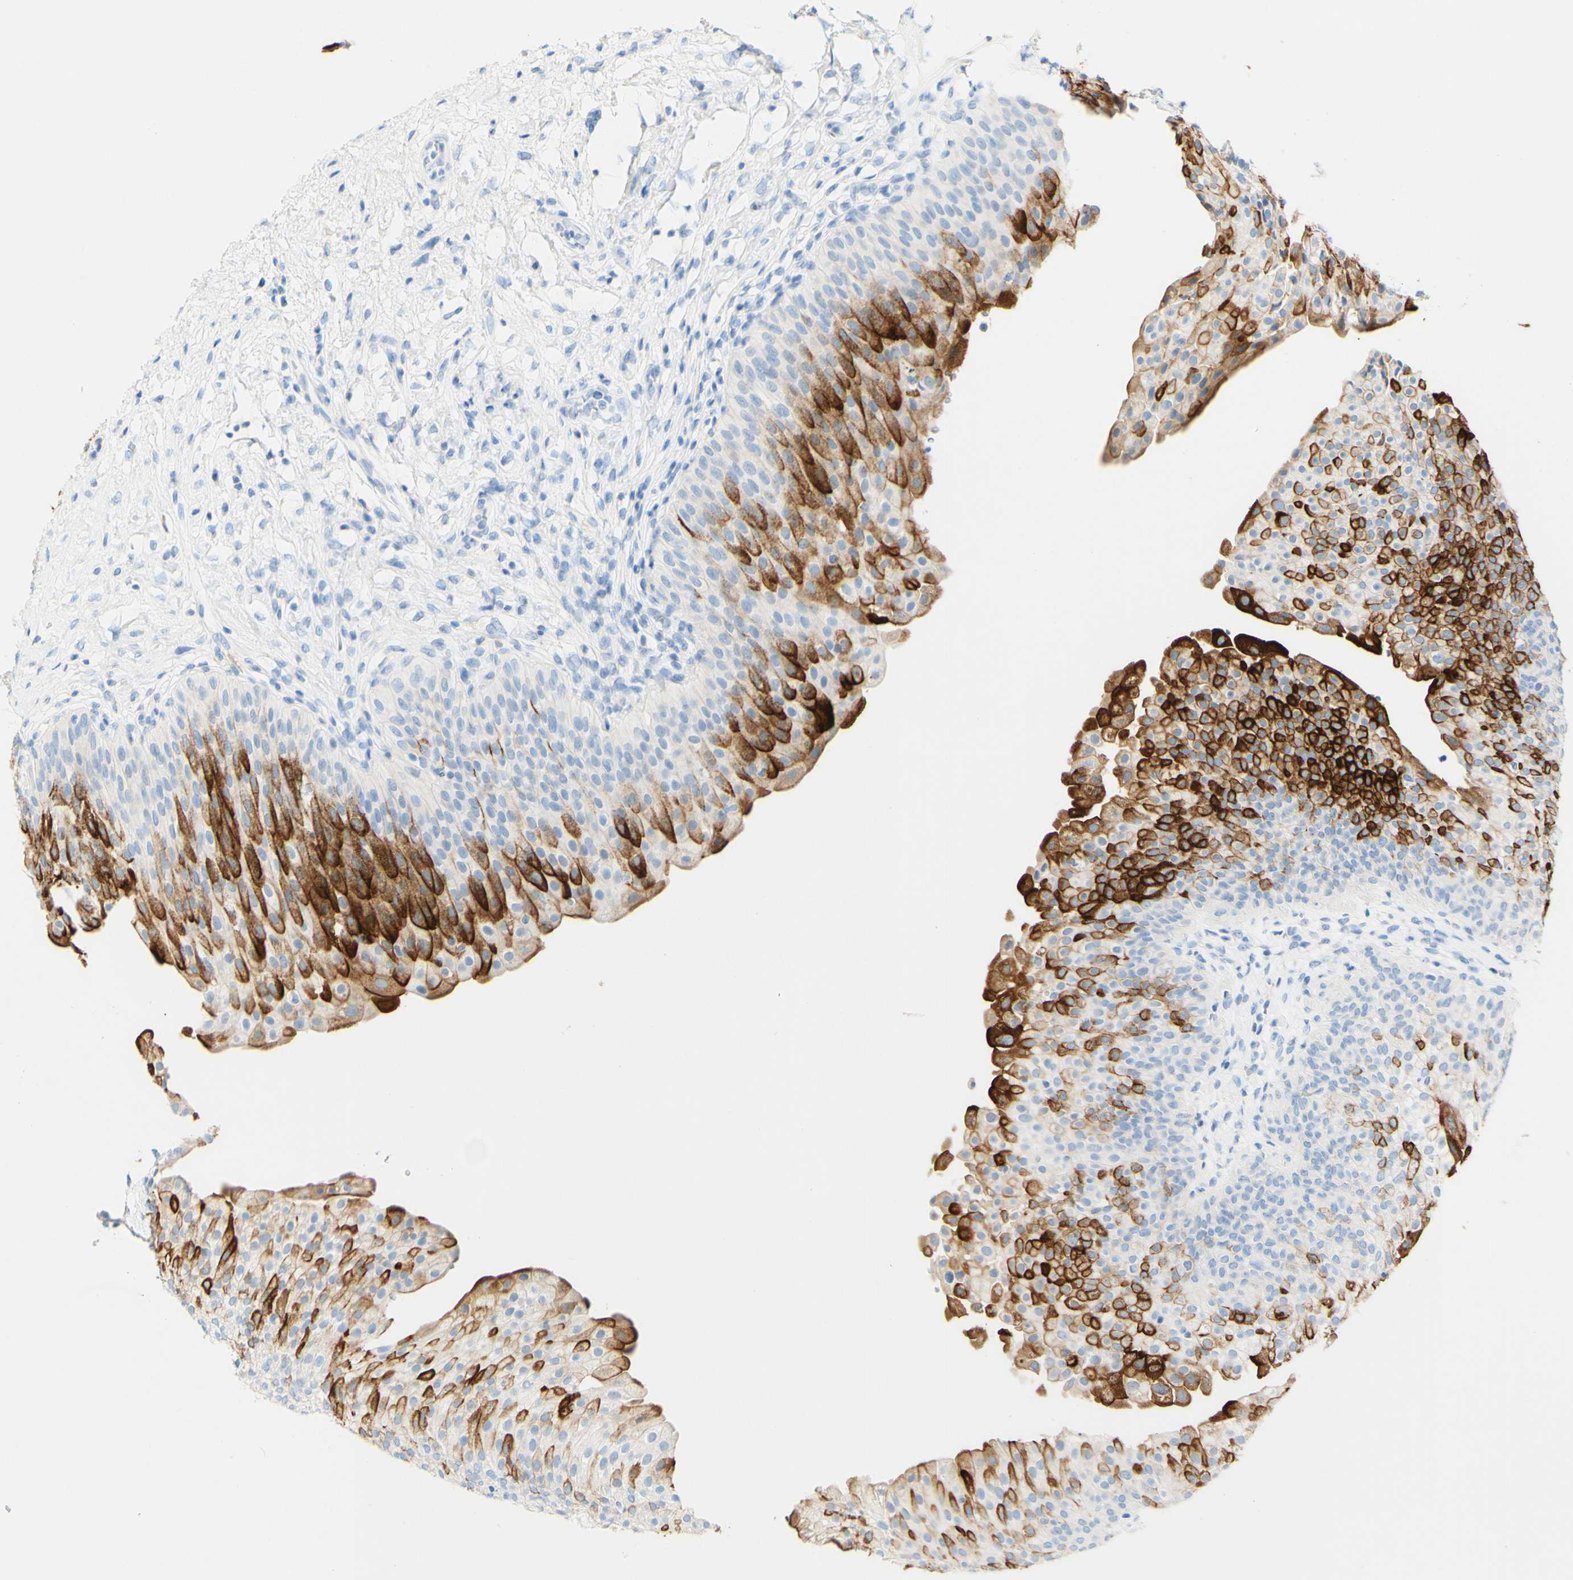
{"staining": {"intensity": "strong", "quantity": "25%-75%", "location": "cytoplasmic/membranous"}, "tissue": "urinary bladder", "cell_type": "Urothelial cells", "image_type": "normal", "snomed": [{"axis": "morphology", "description": "Normal tissue, NOS"}, {"axis": "topography", "description": "Urinary bladder"}], "caption": "Brown immunohistochemical staining in unremarkable human urinary bladder reveals strong cytoplasmic/membranous staining in about 25%-75% of urothelial cells. Nuclei are stained in blue.", "gene": "PIGR", "patient": {"sex": "male", "age": 46}}